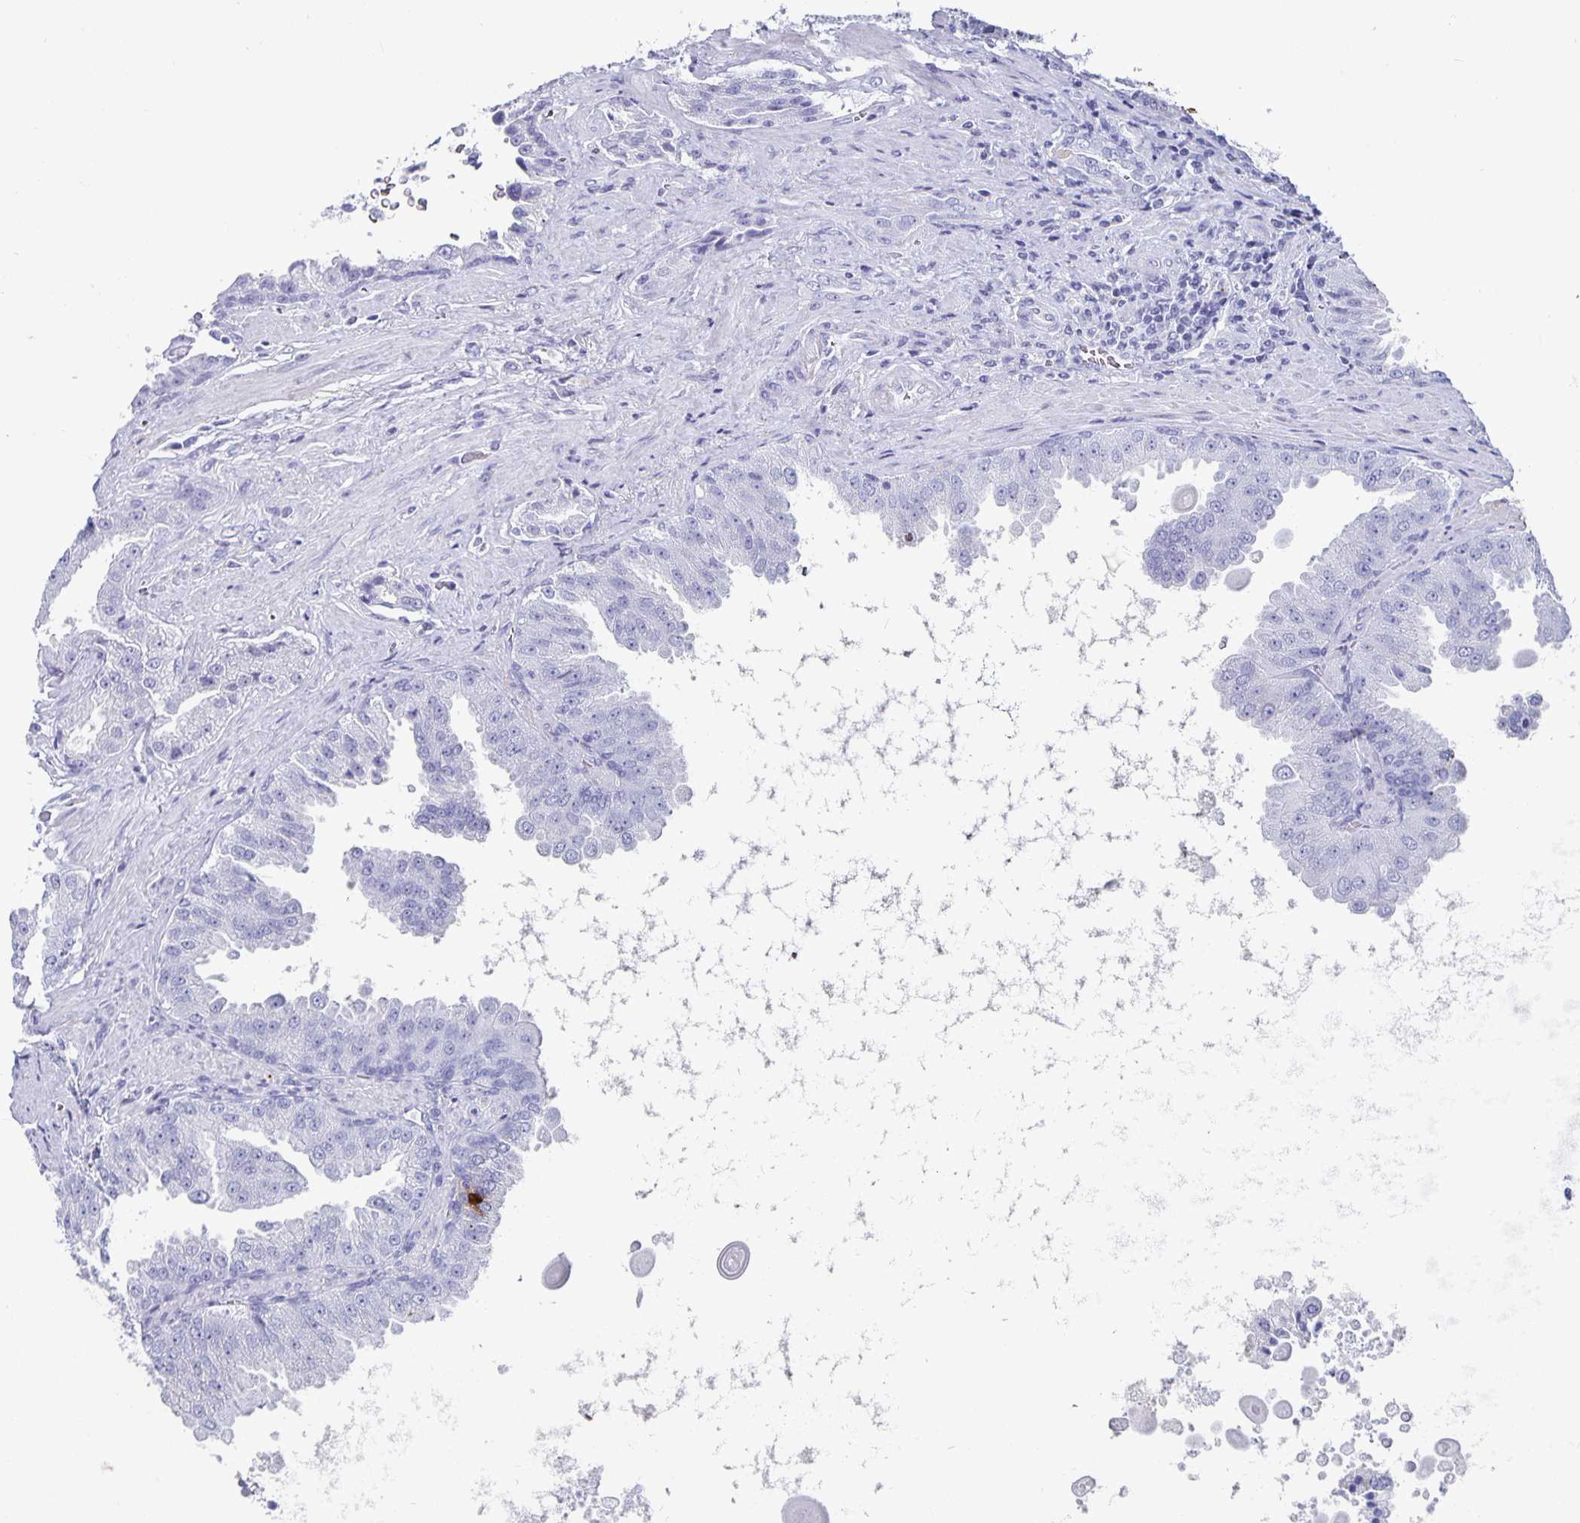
{"staining": {"intensity": "negative", "quantity": "none", "location": "none"}, "tissue": "prostate cancer", "cell_type": "Tumor cells", "image_type": "cancer", "snomed": [{"axis": "morphology", "description": "Adenocarcinoma, Low grade"}, {"axis": "topography", "description": "Prostate"}], "caption": "DAB (3,3'-diaminobenzidine) immunohistochemical staining of prostate cancer (adenocarcinoma (low-grade)) exhibits no significant expression in tumor cells. (Stains: DAB immunohistochemistry with hematoxylin counter stain, Microscopy: brightfield microscopy at high magnification).", "gene": "CHGA", "patient": {"sex": "male", "age": 67}}